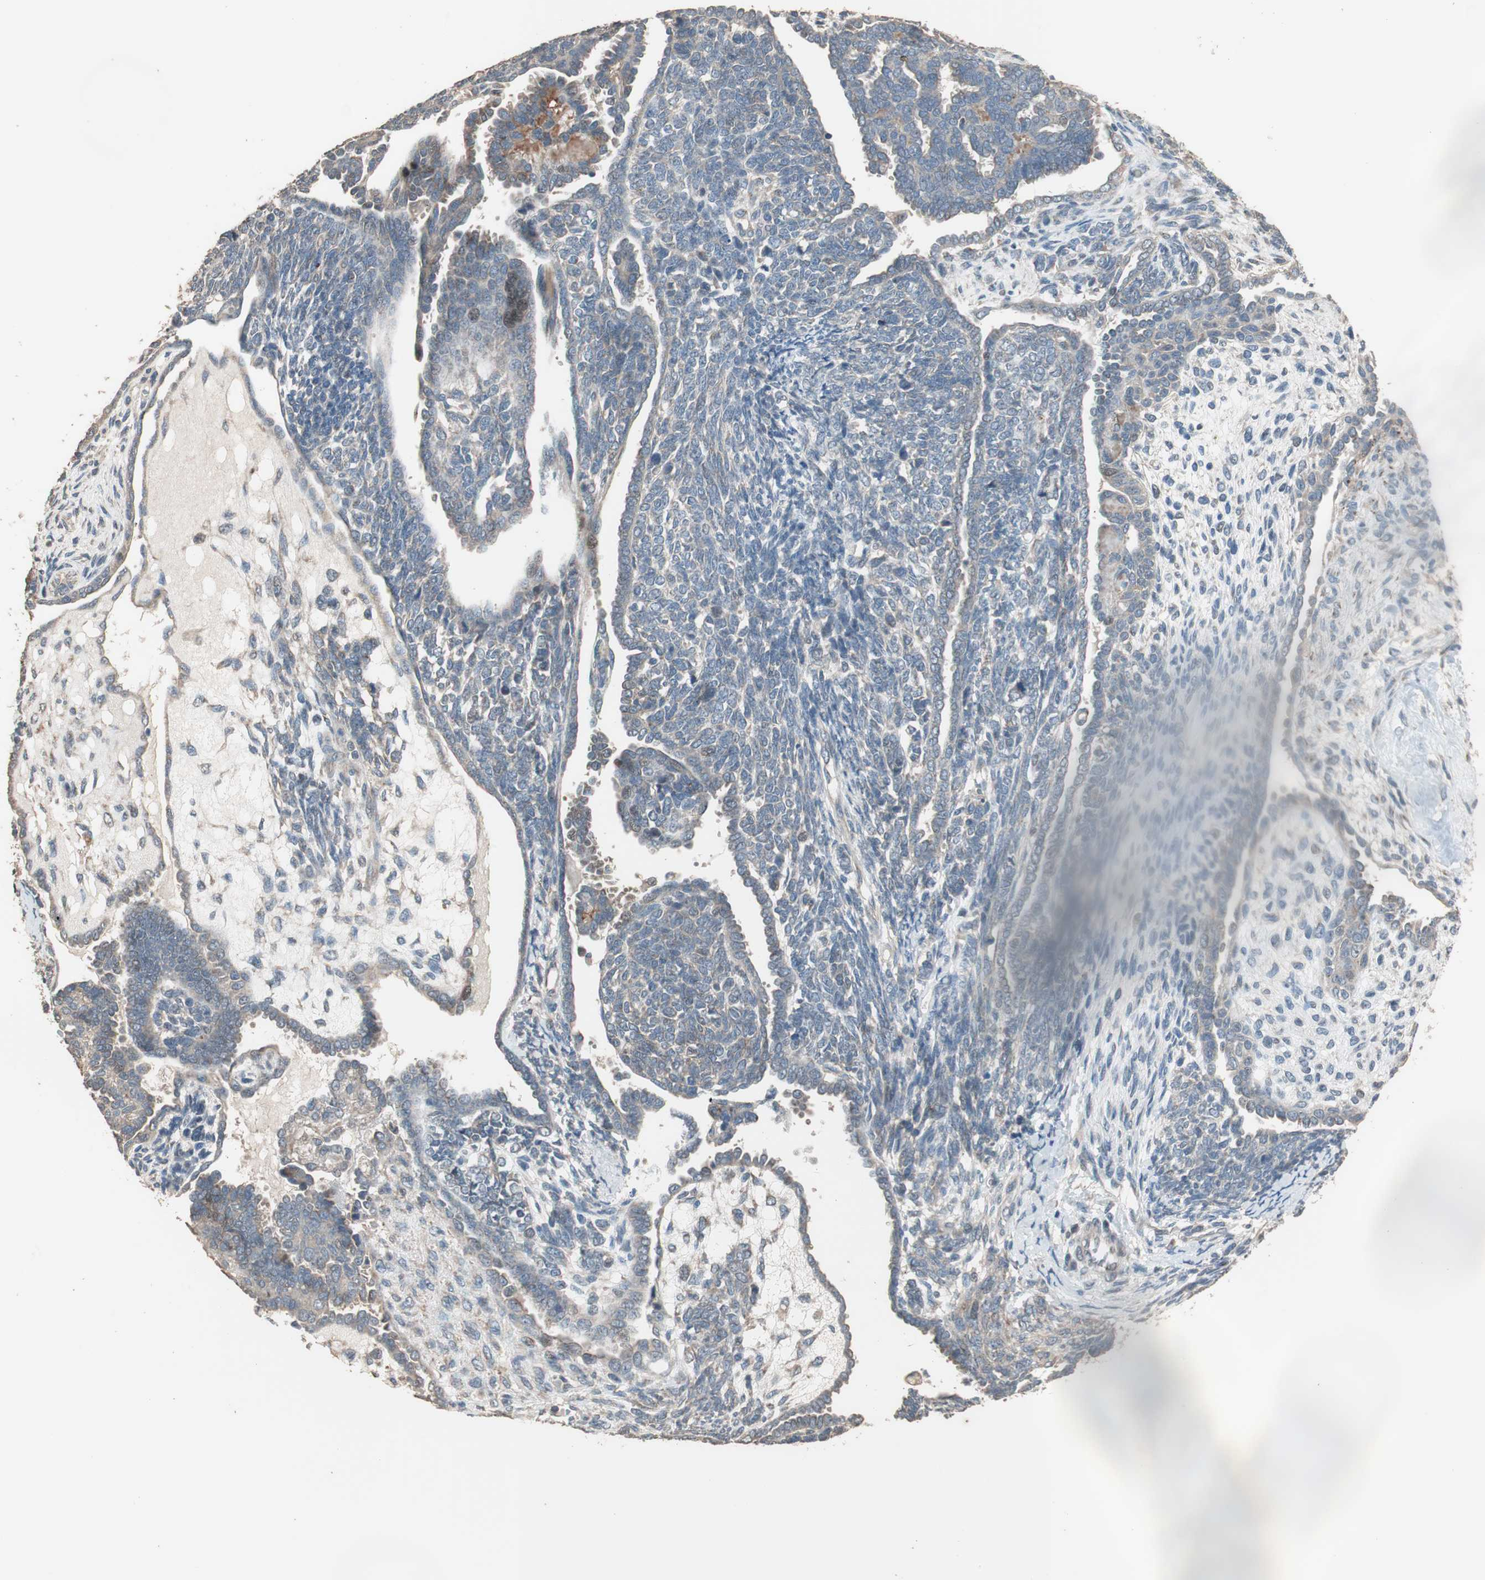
{"staining": {"intensity": "weak", "quantity": ">75%", "location": "cytoplasmic/membranous"}, "tissue": "endometrial cancer", "cell_type": "Tumor cells", "image_type": "cancer", "snomed": [{"axis": "morphology", "description": "Neoplasm, malignant, NOS"}, {"axis": "topography", "description": "Endometrium"}], "caption": "Immunohistochemical staining of human endometrial neoplasm (malignant) displays low levels of weak cytoplasmic/membranous protein staining in about >75% of tumor cells.", "gene": "RARRES1", "patient": {"sex": "female", "age": 74}}